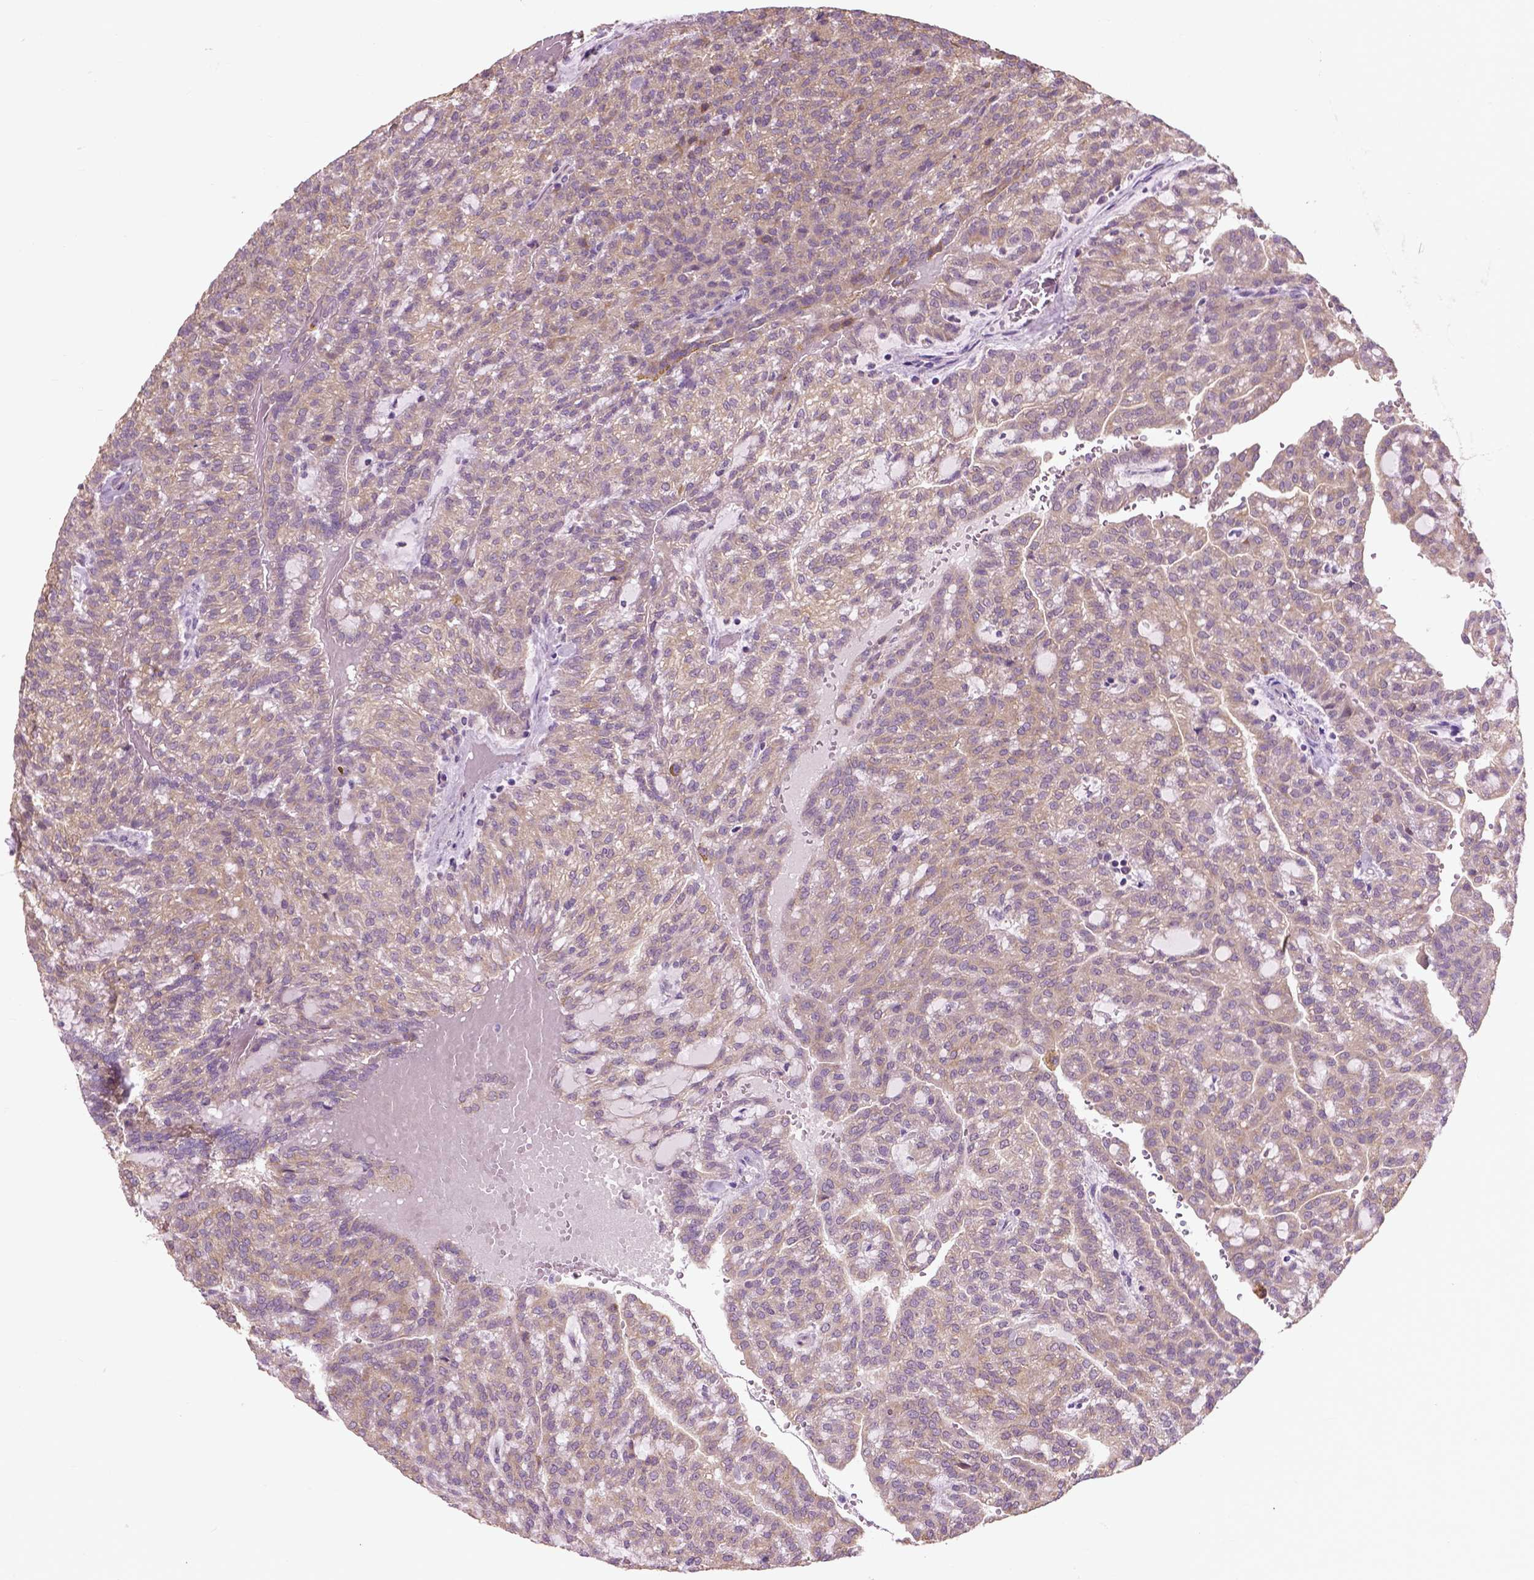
{"staining": {"intensity": "weak", "quantity": "25%-75%", "location": "cytoplasmic/membranous"}, "tissue": "renal cancer", "cell_type": "Tumor cells", "image_type": "cancer", "snomed": [{"axis": "morphology", "description": "Adenocarcinoma, NOS"}, {"axis": "topography", "description": "Kidney"}], "caption": "Human renal cancer (adenocarcinoma) stained with a protein marker displays weak staining in tumor cells.", "gene": "MZT1", "patient": {"sex": "male", "age": 63}}